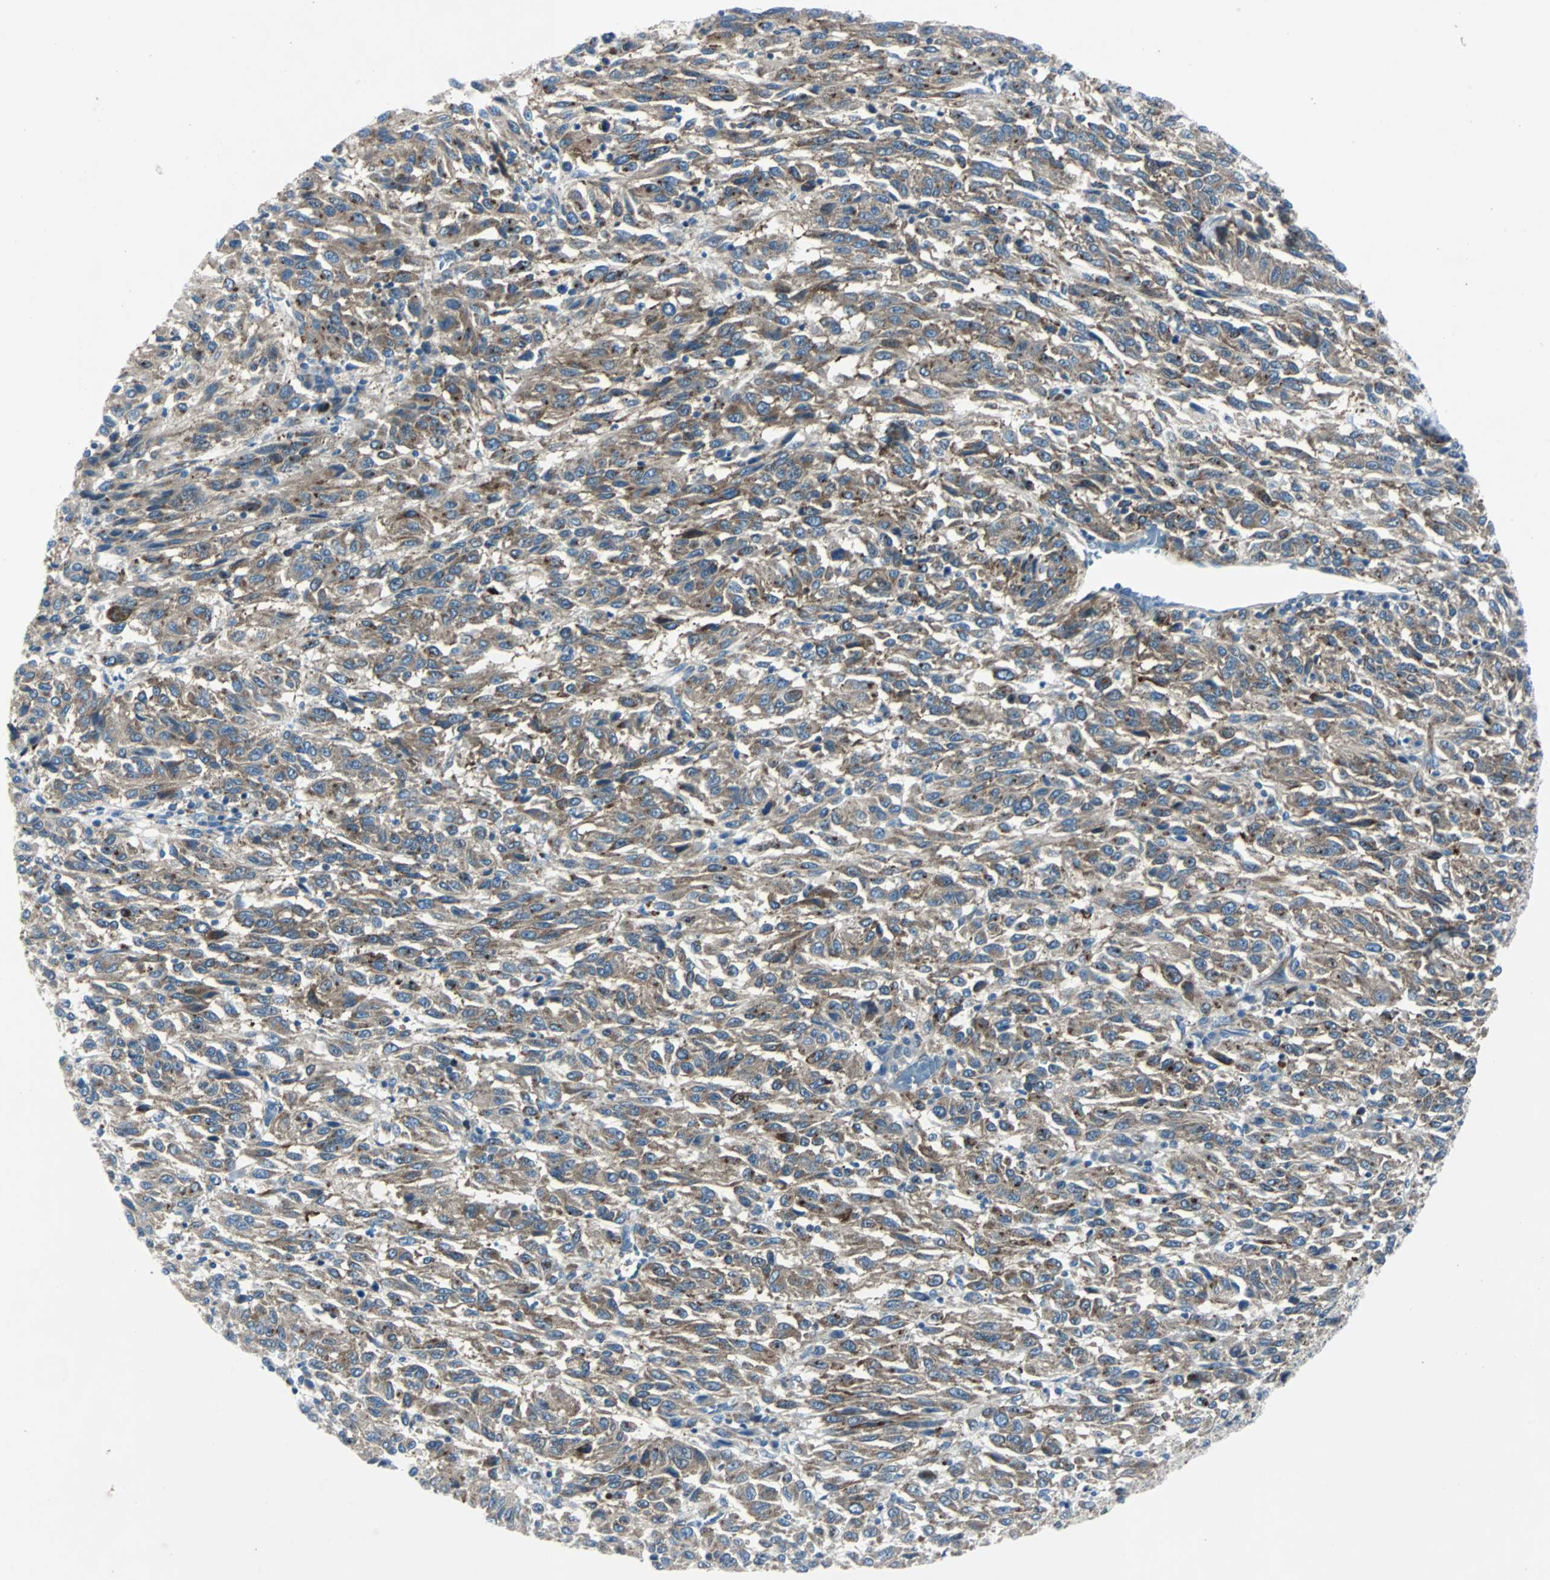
{"staining": {"intensity": "moderate", "quantity": ">75%", "location": "cytoplasmic/membranous"}, "tissue": "melanoma", "cell_type": "Tumor cells", "image_type": "cancer", "snomed": [{"axis": "morphology", "description": "Malignant melanoma, Metastatic site"}, {"axis": "topography", "description": "Lung"}], "caption": "Melanoma tissue shows moderate cytoplasmic/membranous expression in about >75% of tumor cells (DAB = brown stain, brightfield microscopy at high magnification).", "gene": "BBC3", "patient": {"sex": "male", "age": 64}}